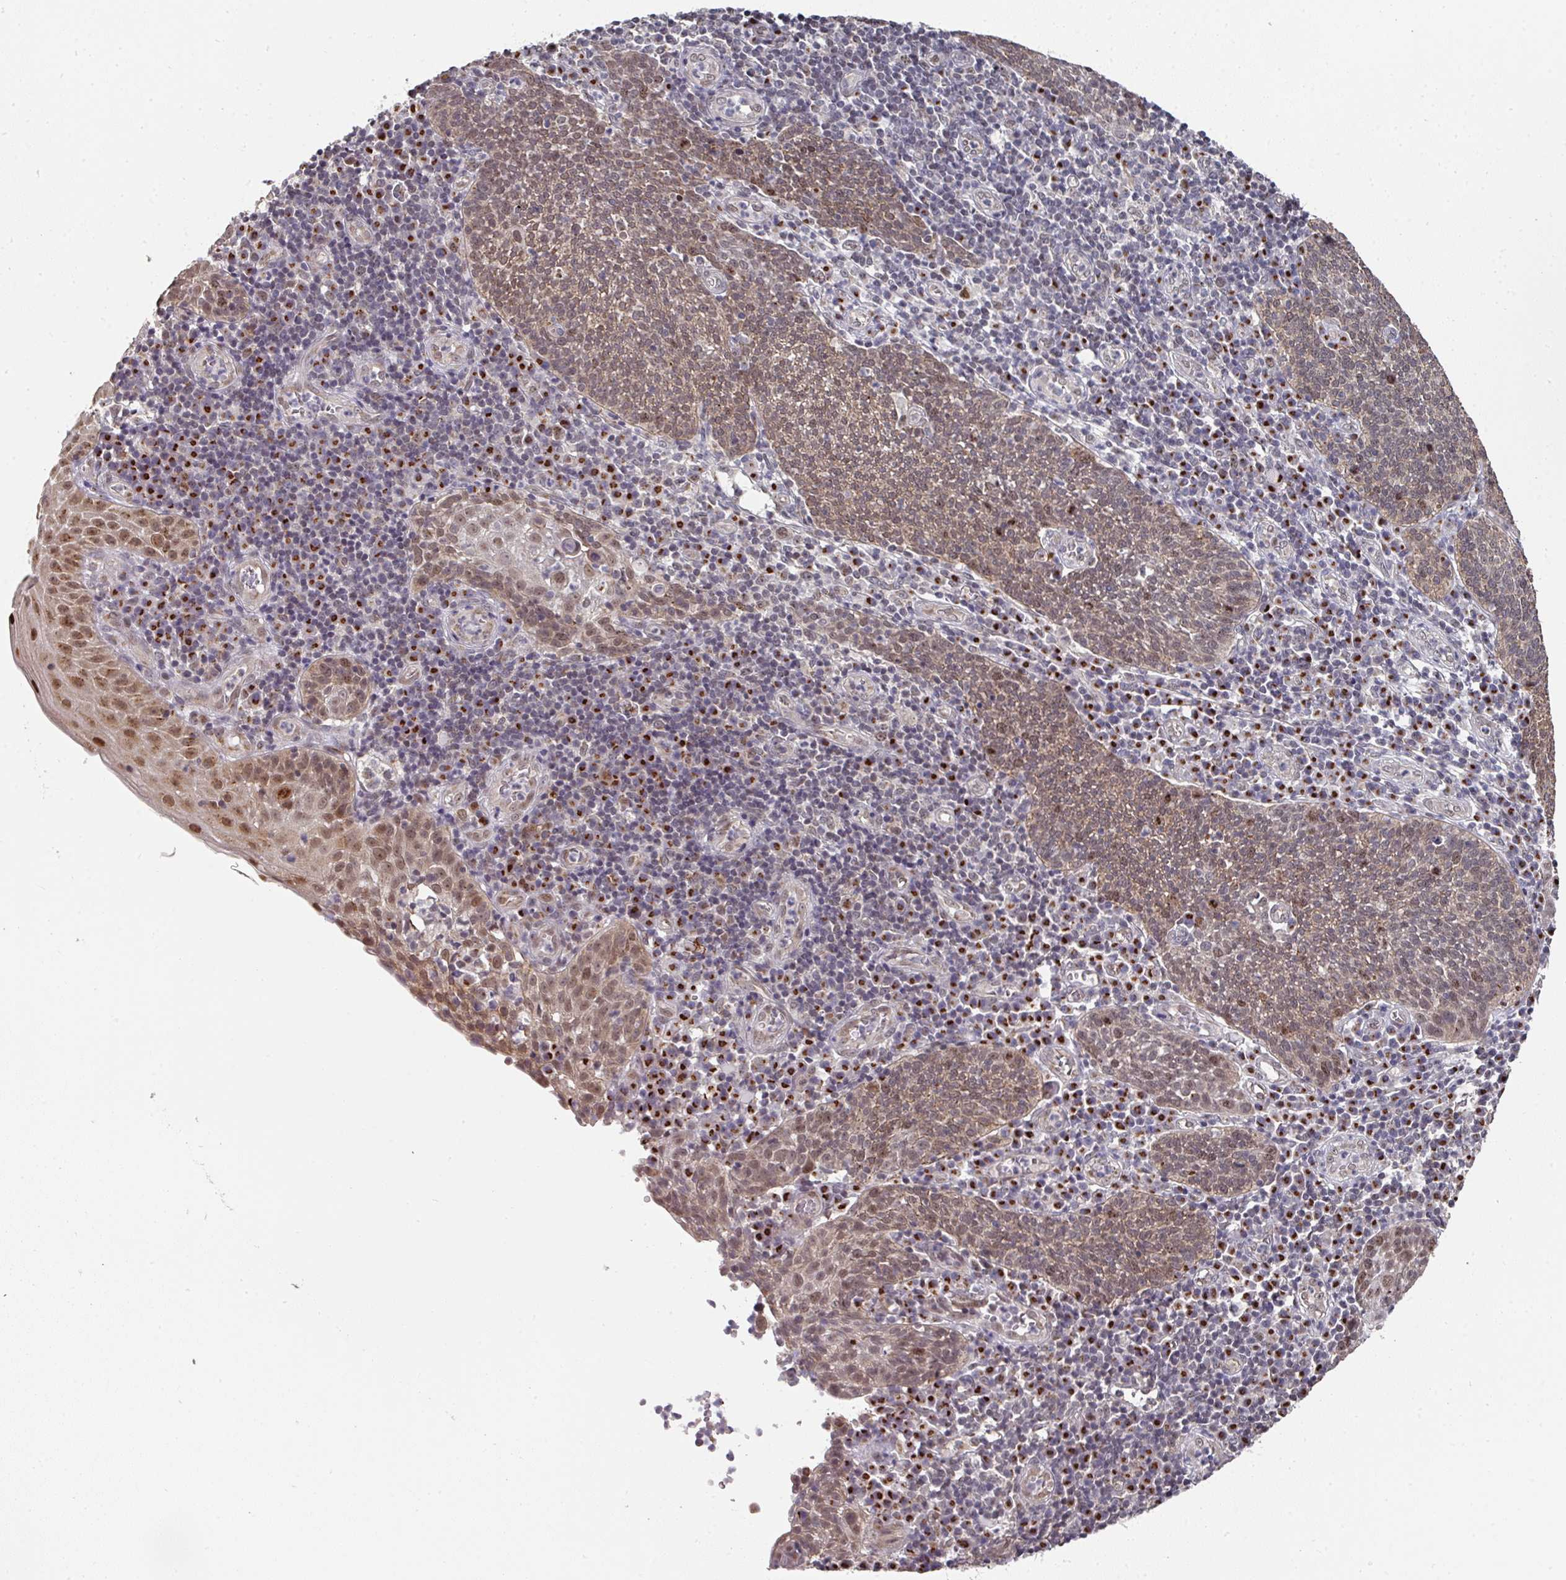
{"staining": {"intensity": "moderate", "quantity": "25%-75%", "location": "cytoplasmic/membranous,nuclear"}, "tissue": "cervical cancer", "cell_type": "Tumor cells", "image_type": "cancer", "snomed": [{"axis": "morphology", "description": "Squamous cell carcinoma, NOS"}, {"axis": "topography", "description": "Cervix"}], "caption": "Protein expression analysis of human squamous cell carcinoma (cervical) reveals moderate cytoplasmic/membranous and nuclear expression in about 25%-75% of tumor cells.", "gene": "C18orf25", "patient": {"sex": "female", "age": 34}}